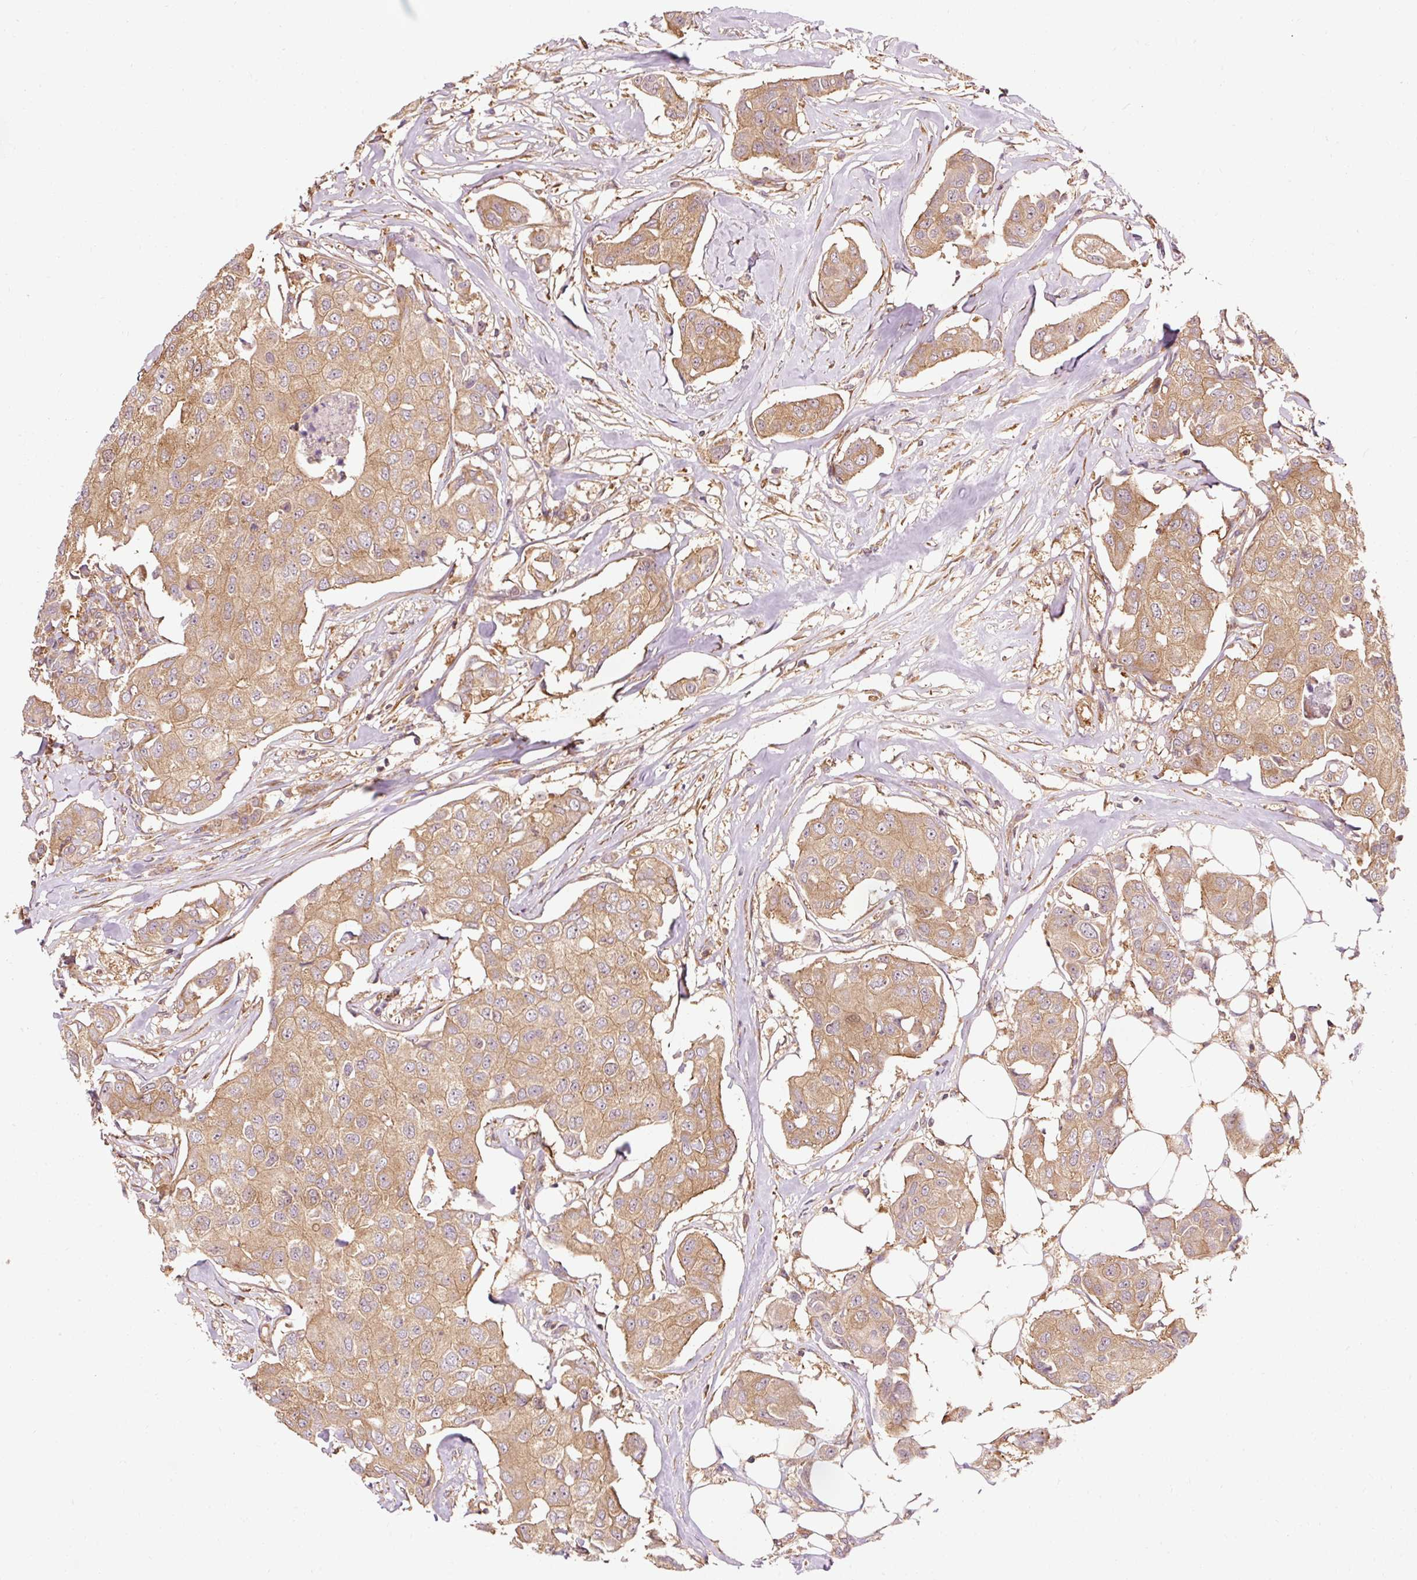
{"staining": {"intensity": "moderate", "quantity": ">75%", "location": "cytoplasmic/membranous"}, "tissue": "breast cancer", "cell_type": "Tumor cells", "image_type": "cancer", "snomed": [{"axis": "morphology", "description": "Duct carcinoma"}, {"axis": "topography", "description": "Breast"}, {"axis": "topography", "description": "Lymph node"}], "caption": "Immunohistochemical staining of infiltrating ductal carcinoma (breast) exhibits moderate cytoplasmic/membranous protein staining in approximately >75% of tumor cells. (Brightfield microscopy of DAB IHC at high magnification).", "gene": "PDAP1", "patient": {"sex": "female", "age": 80}}